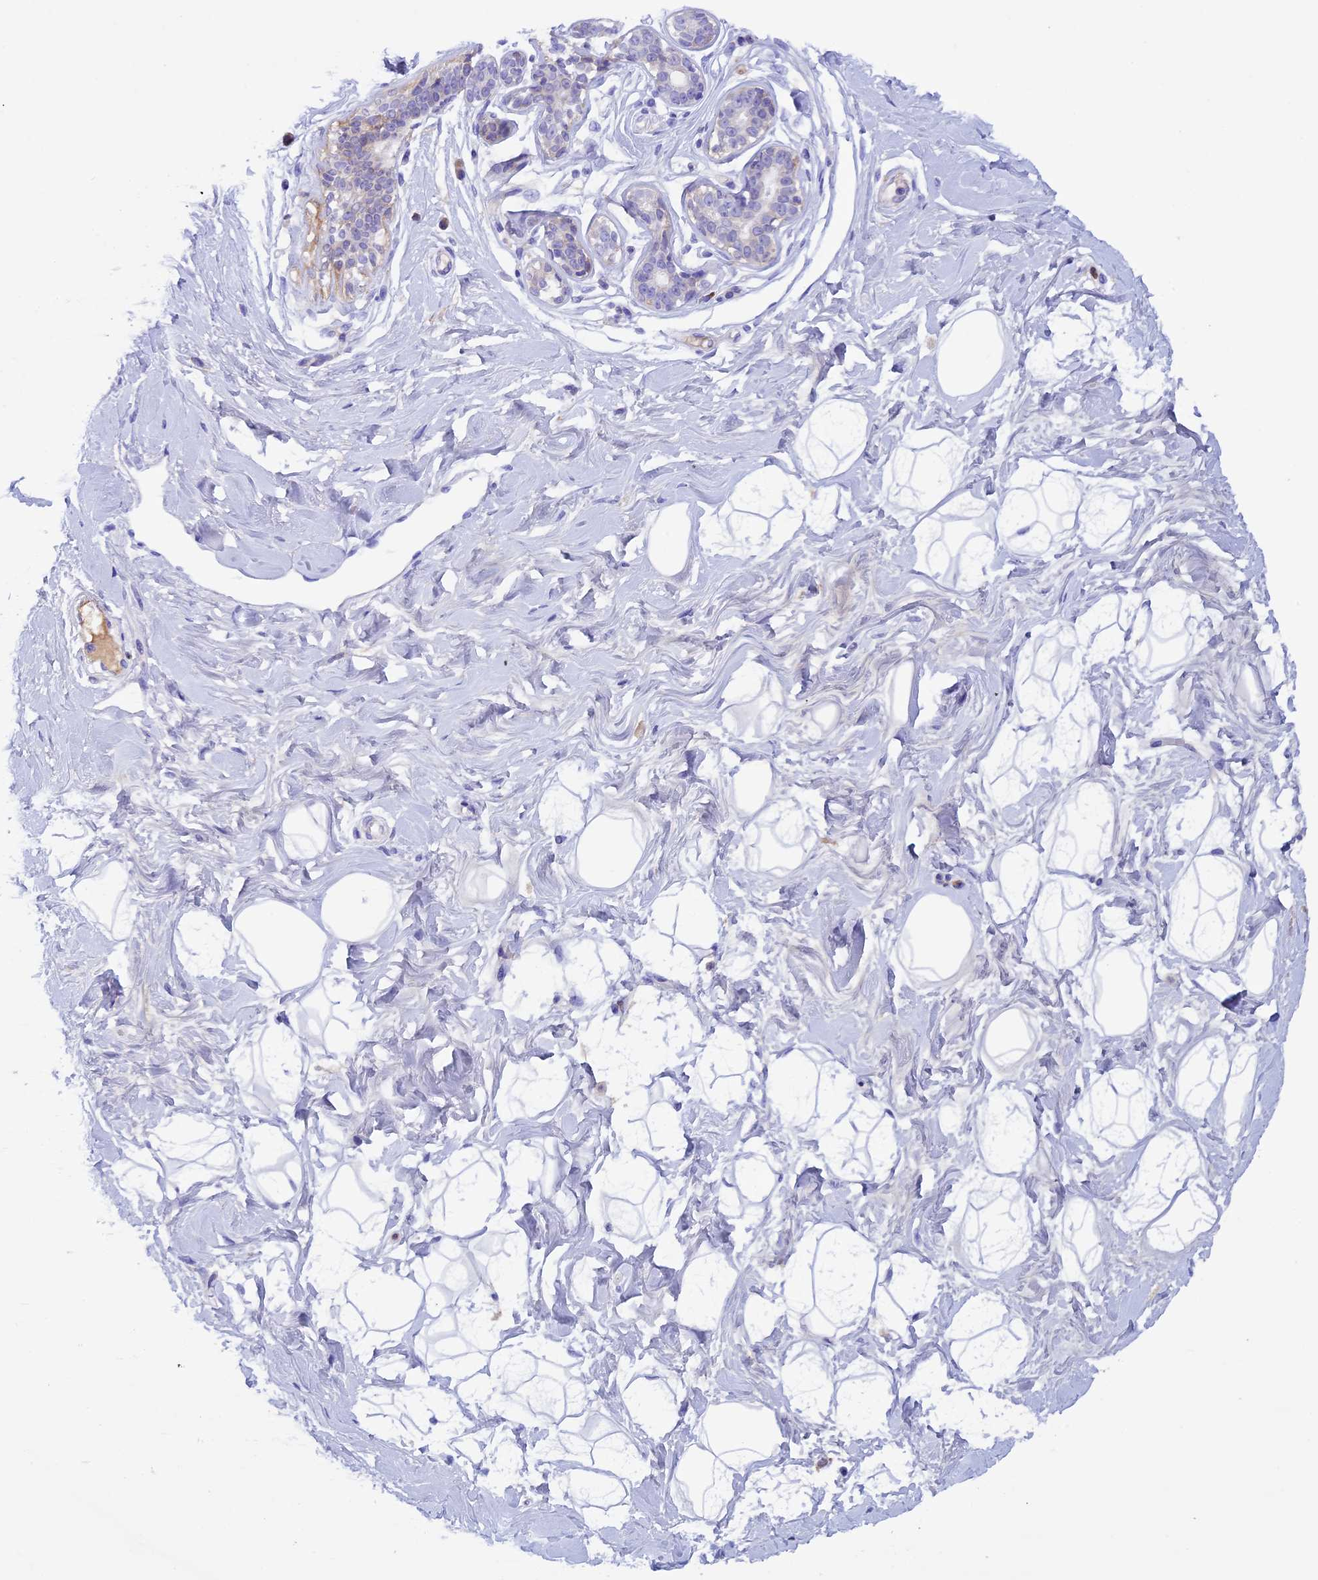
{"staining": {"intensity": "negative", "quantity": "none", "location": "none"}, "tissue": "breast", "cell_type": "Adipocytes", "image_type": "normal", "snomed": [{"axis": "morphology", "description": "Normal tissue, NOS"}, {"axis": "morphology", "description": "Adenoma, NOS"}, {"axis": "topography", "description": "Breast"}], "caption": "Immunohistochemical staining of normal human breast displays no significant expression in adipocytes.", "gene": "IGSF6", "patient": {"sex": "female", "age": 23}}